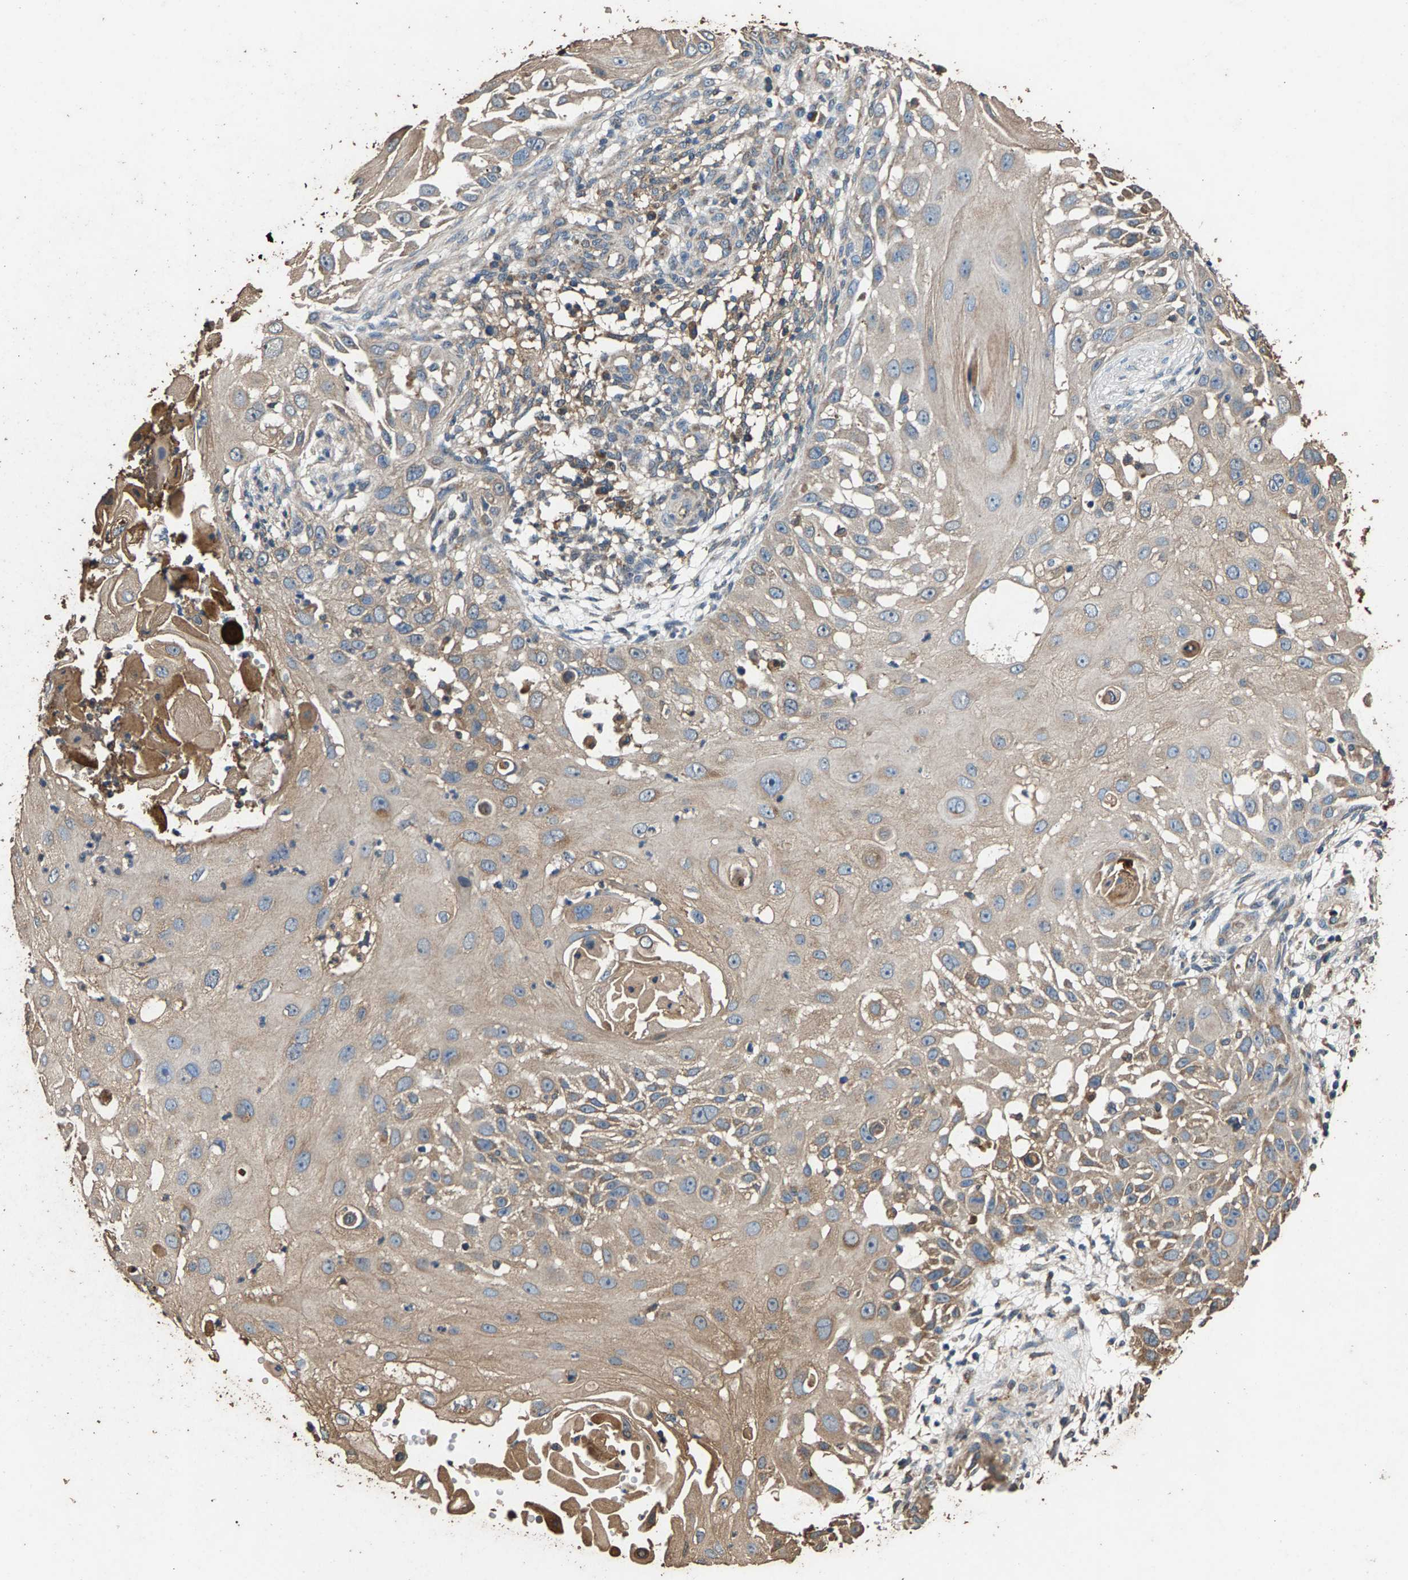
{"staining": {"intensity": "weak", "quantity": "<25%", "location": "cytoplasmic/membranous"}, "tissue": "skin cancer", "cell_type": "Tumor cells", "image_type": "cancer", "snomed": [{"axis": "morphology", "description": "Squamous cell carcinoma, NOS"}, {"axis": "topography", "description": "Skin"}], "caption": "DAB (3,3'-diaminobenzidine) immunohistochemical staining of skin squamous cell carcinoma shows no significant positivity in tumor cells.", "gene": "MRPL27", "patient": {"sex": "female", "age": 44}}